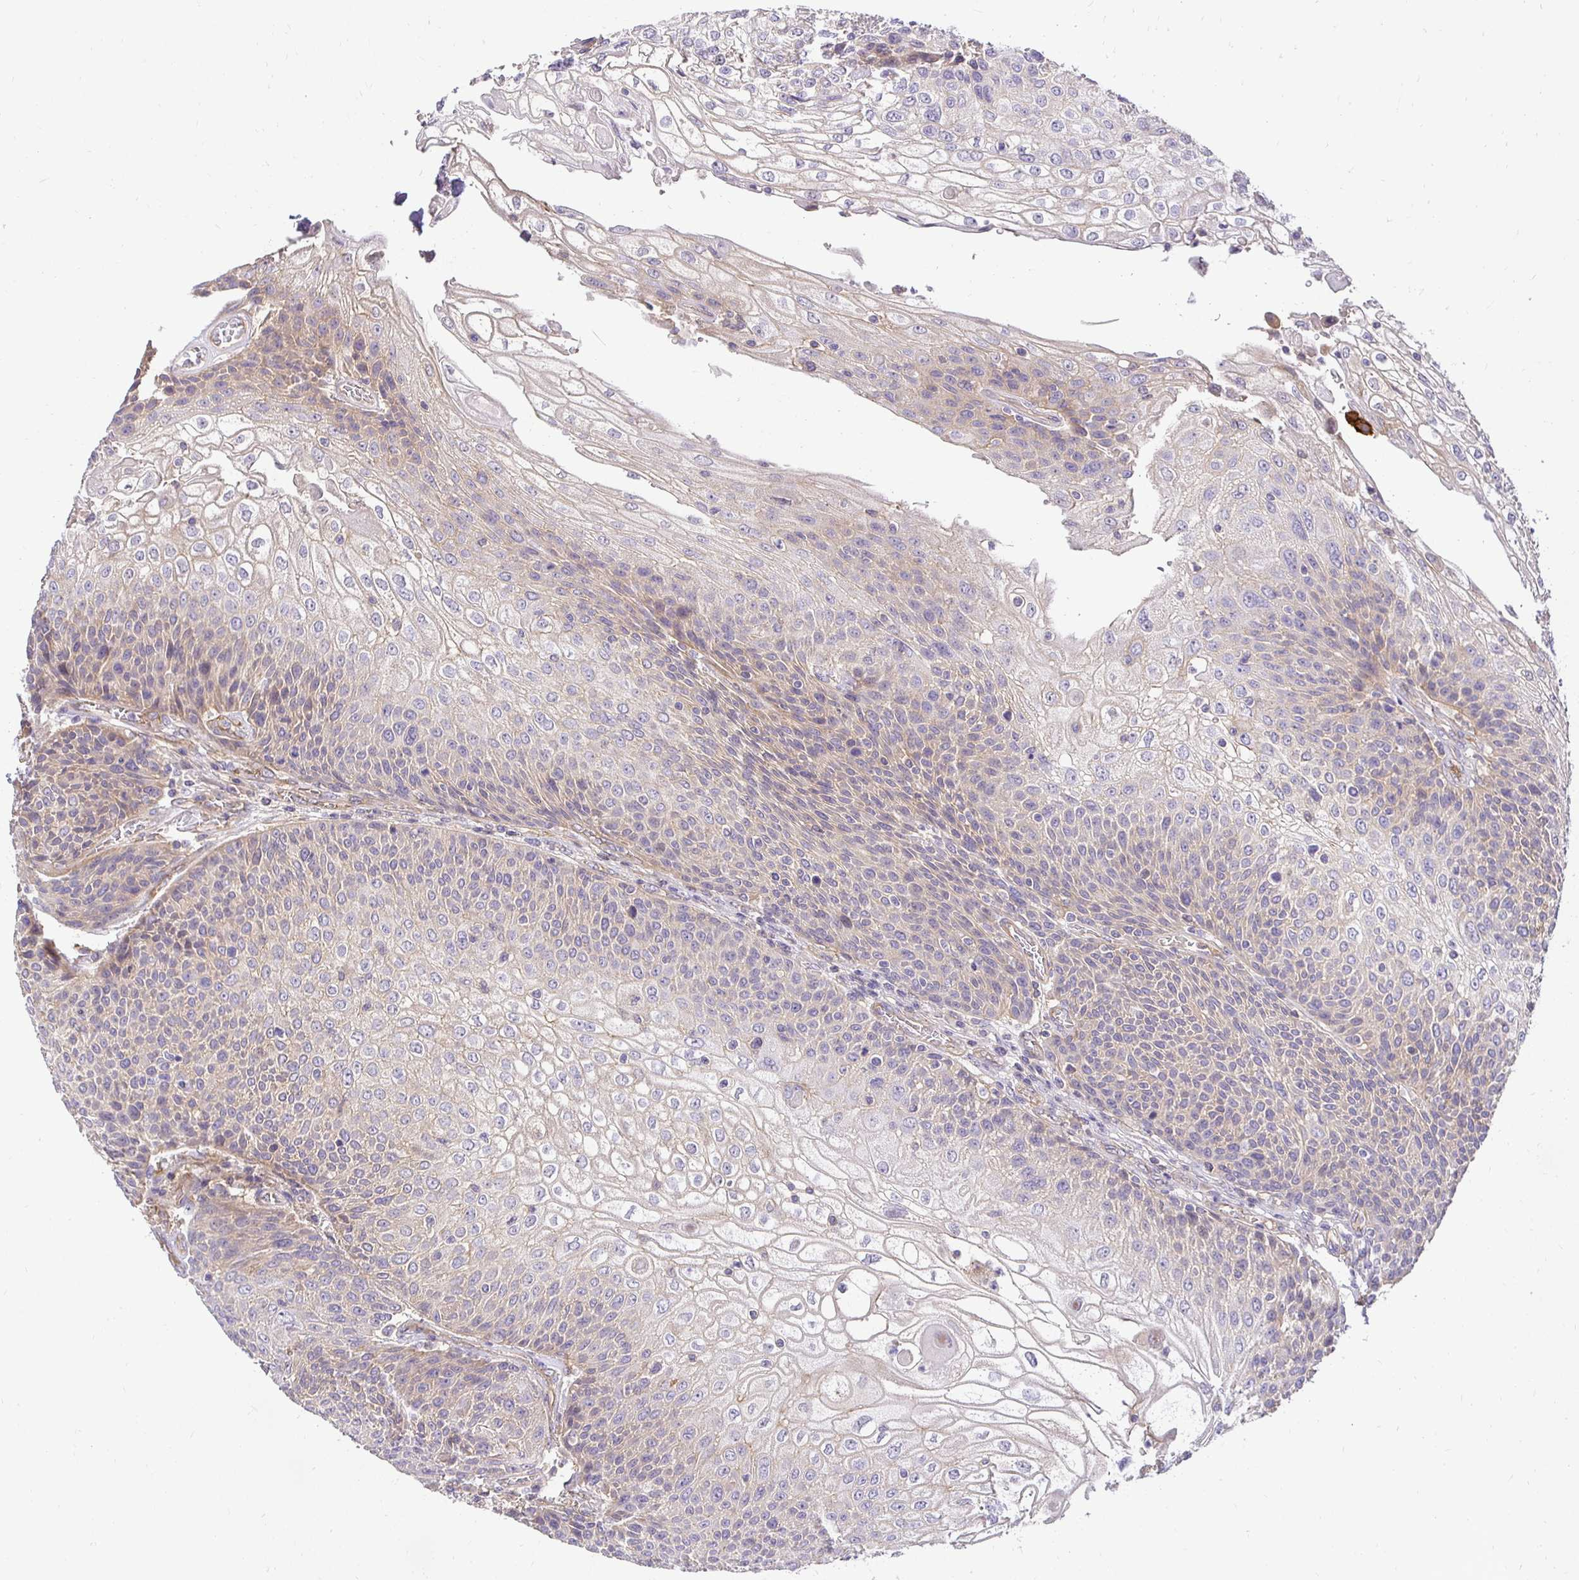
{"staining": {"intensity": "moderate", "quantity": "25%-75%", "location": "cytoplasmic/membranous"}, "tissue": "urothelial cancer", "cell_type": "Tumor cells", "image_type": "cancer", "snomed": [{"axis": "morphology", "description": "Urothelial carcinoma, High grade"}, {"axis": "topography", "description": "Urinary bladder"}], "caption": "Immunohistochemistry of urothelial cancer exhibits medium levels of moderate cytoplasmic/membranous staining in approximately 25%-75% of tumor cells.", "gene": "SLC9A1", "patient": {"sex": "female", "age": 70}}